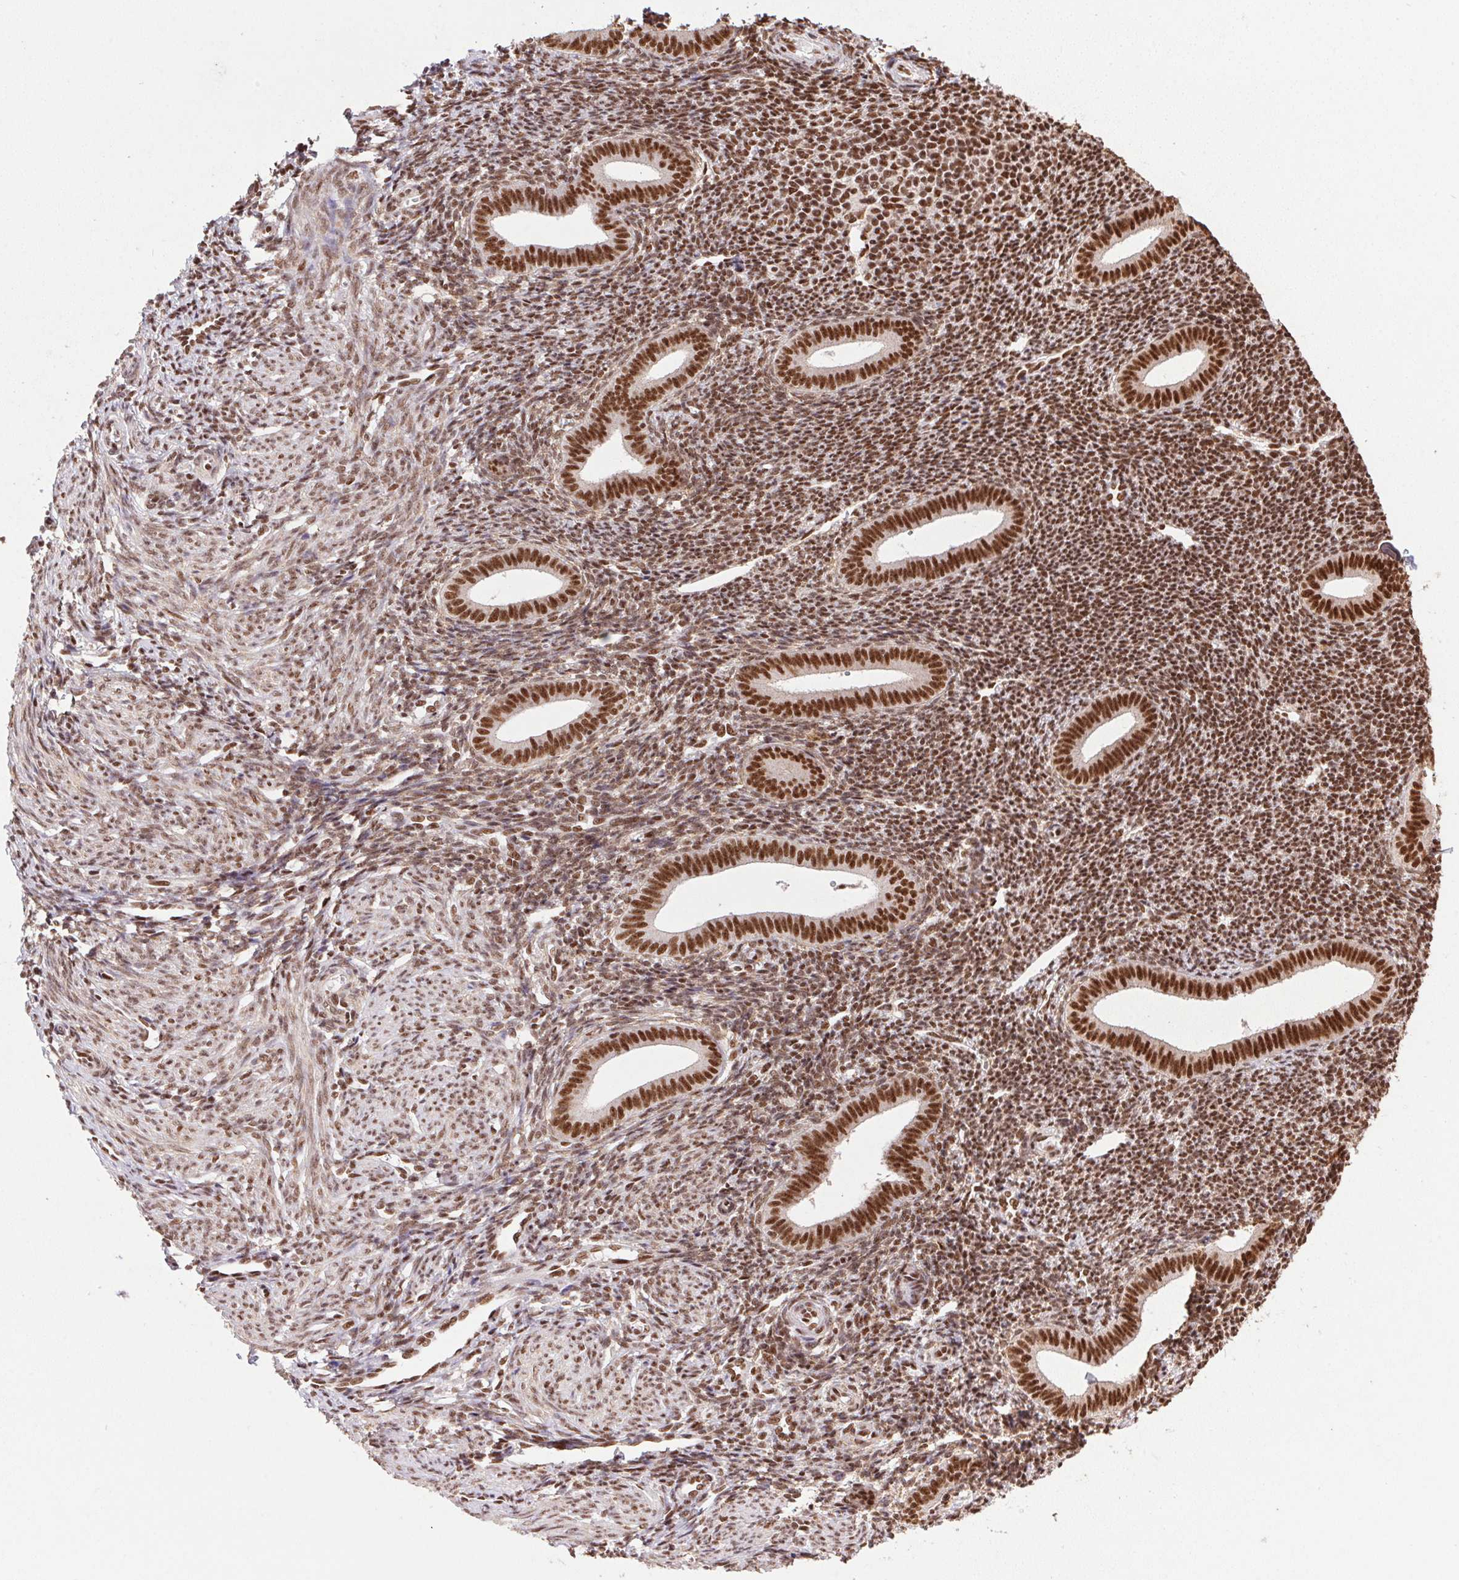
{"staining": {"intensity": "moderate", "quantity": "25%-75%", "location": "nuclear"}, "tissue": "endometrium", "cell_type": "Cells in endometrial stroma", "image_type": "normal", "snomed": [{"axis": "morphology", "description": "Normal tissue, NOS"}, {"axis": "topography", "description": "Endometrium"}], "caption": "Immunohistochemical staining of unremarkable endometrium exhibits moderate nuclear protein positivity in approximately 25%-75% of cells in endometrial stroma.", "gene": "ZNF207", "patient": {"sex": "female", "age": 25}}